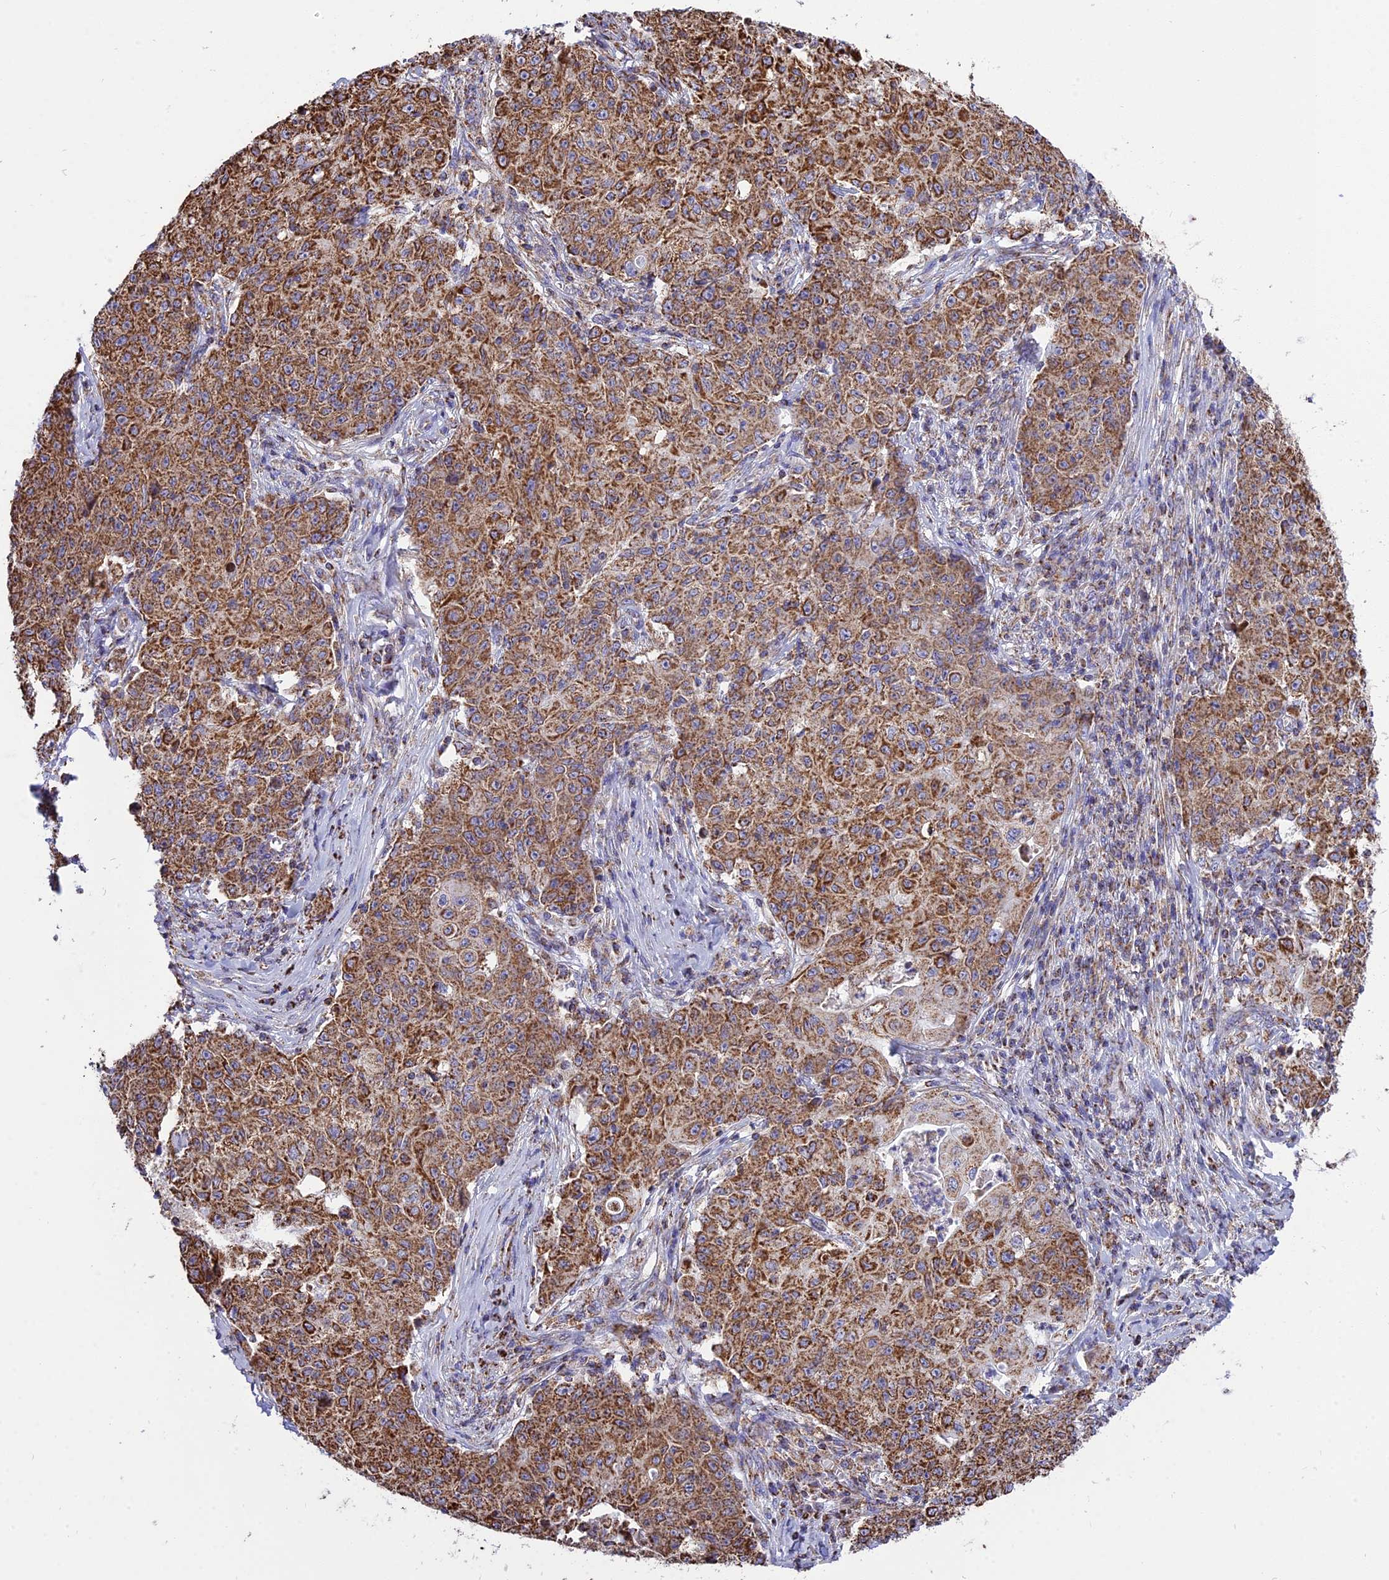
{"staining": {"intensity": "moderate", "quantity": ">75%", "location": "cytoplasmic/membranous"}, "tissue": "ovarian cancer", "cell_type": "Tumor cells", "image_type": "cancer", "snomed": [{"axis": "morphology", "description": "Carcinoma, endometroid"}, {"axis": "topography", "description": "Ovary"}], "caption": "Immunohistochemical staining of human ovarian endometroid carcinoma exhibits medium levels of moderate cytoplasmic/membranous expression in approximately >75% of tumor cells.", "gene": "TTC4", "patient": {"sex": "female", "age": 42}}